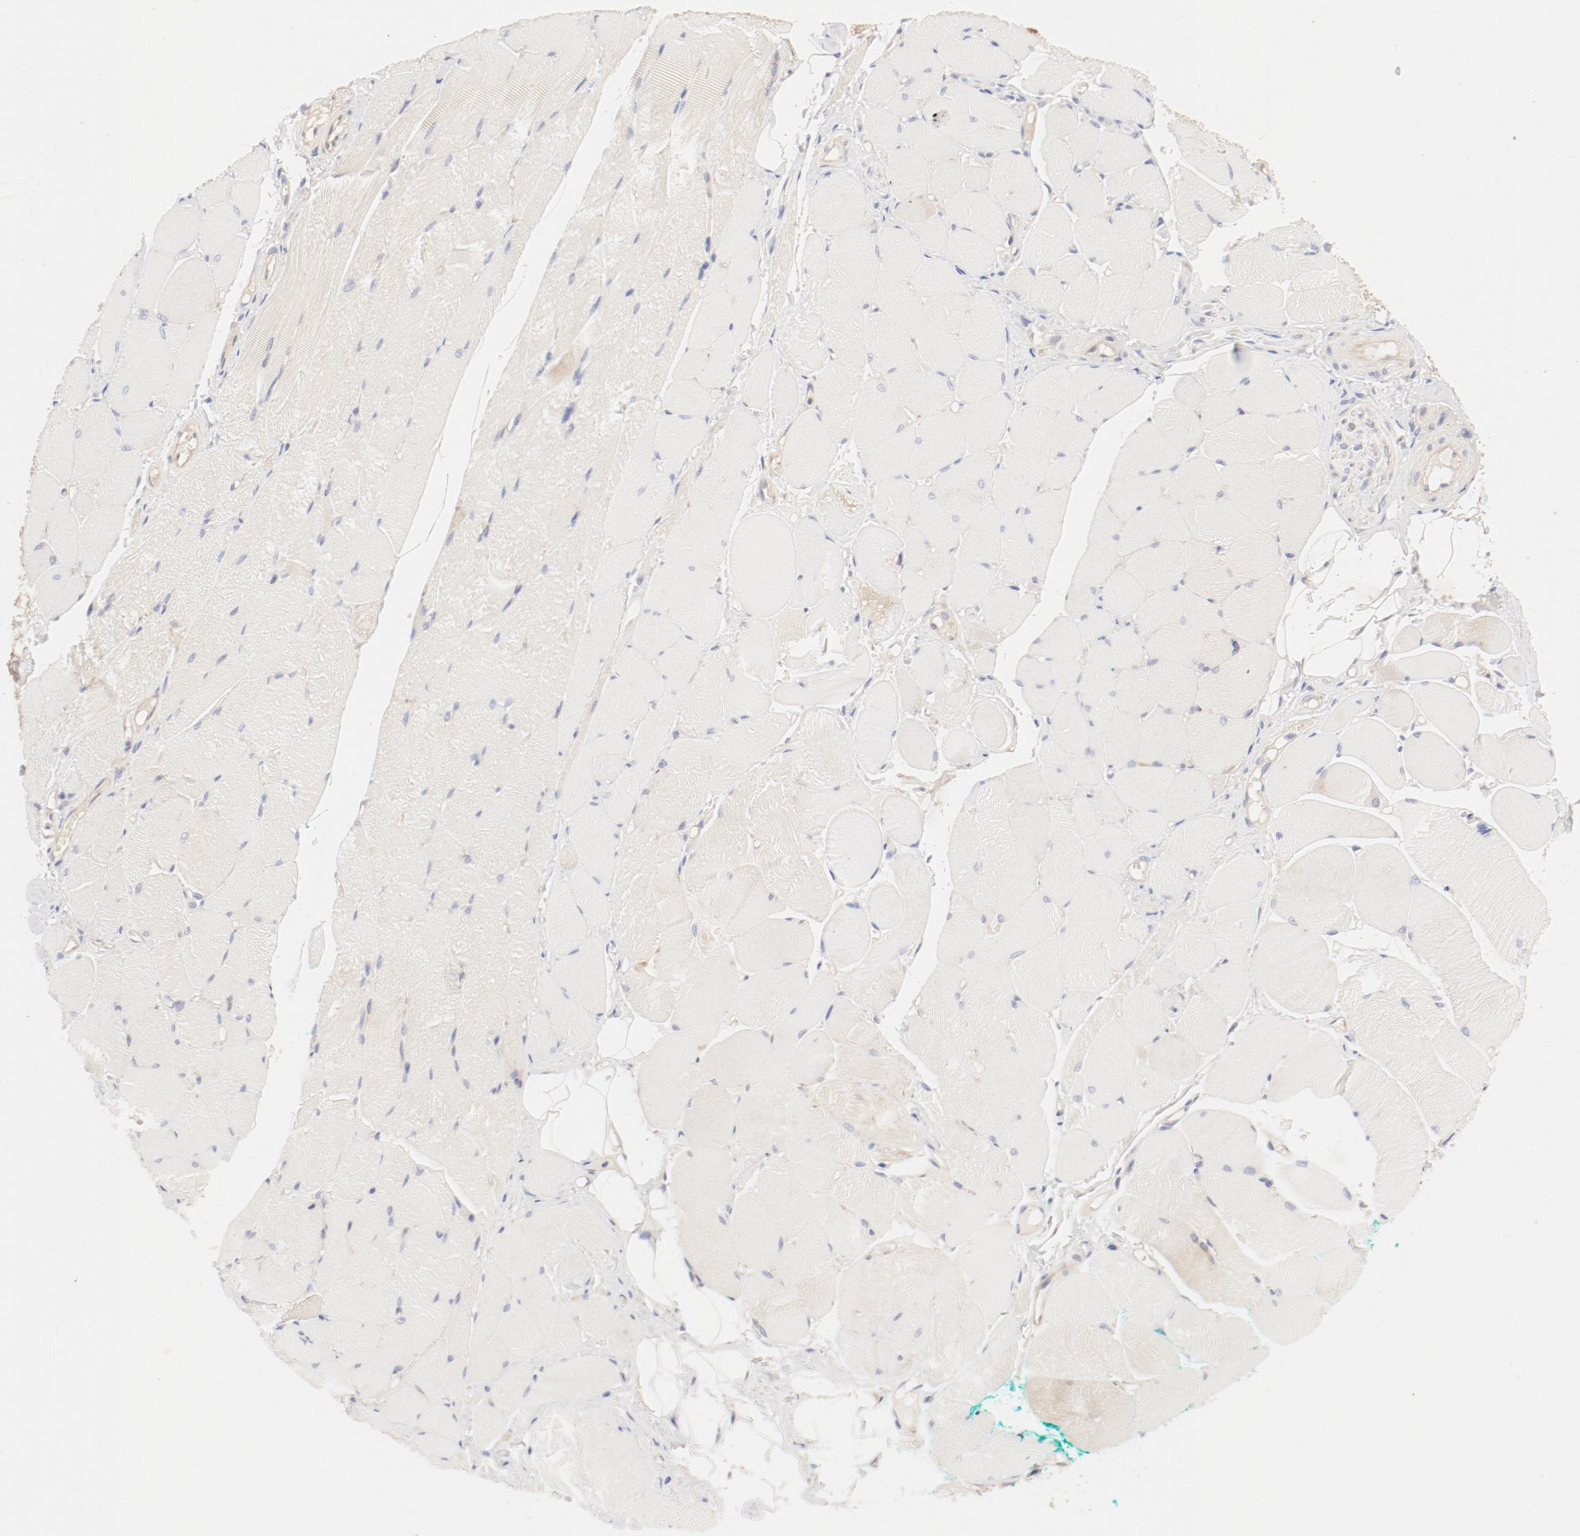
{"staining": {"intensity": "weak", "quantity": ">75%", "location": "cytoplasmic/membranous"}, "tissue": "skeletal muscle", "cell_type": "Myocytes", "image_type": "normal", "snomed": [{"axis": "morphology", "description": "Normal tissue, NOS"}, {"axis": "topography", "description": "Skeletal muscle"}, {"axis": "topography", "description": "Peripheral nerve tissue"}], "caption": "Protein staining displays weak cytoplasmic/membranous expression in approximately >75% of myocytes in unremarkable skeletal muscle.", "gene": "DYNC1H1", "patient": {"sex": "female", "age": 84}}